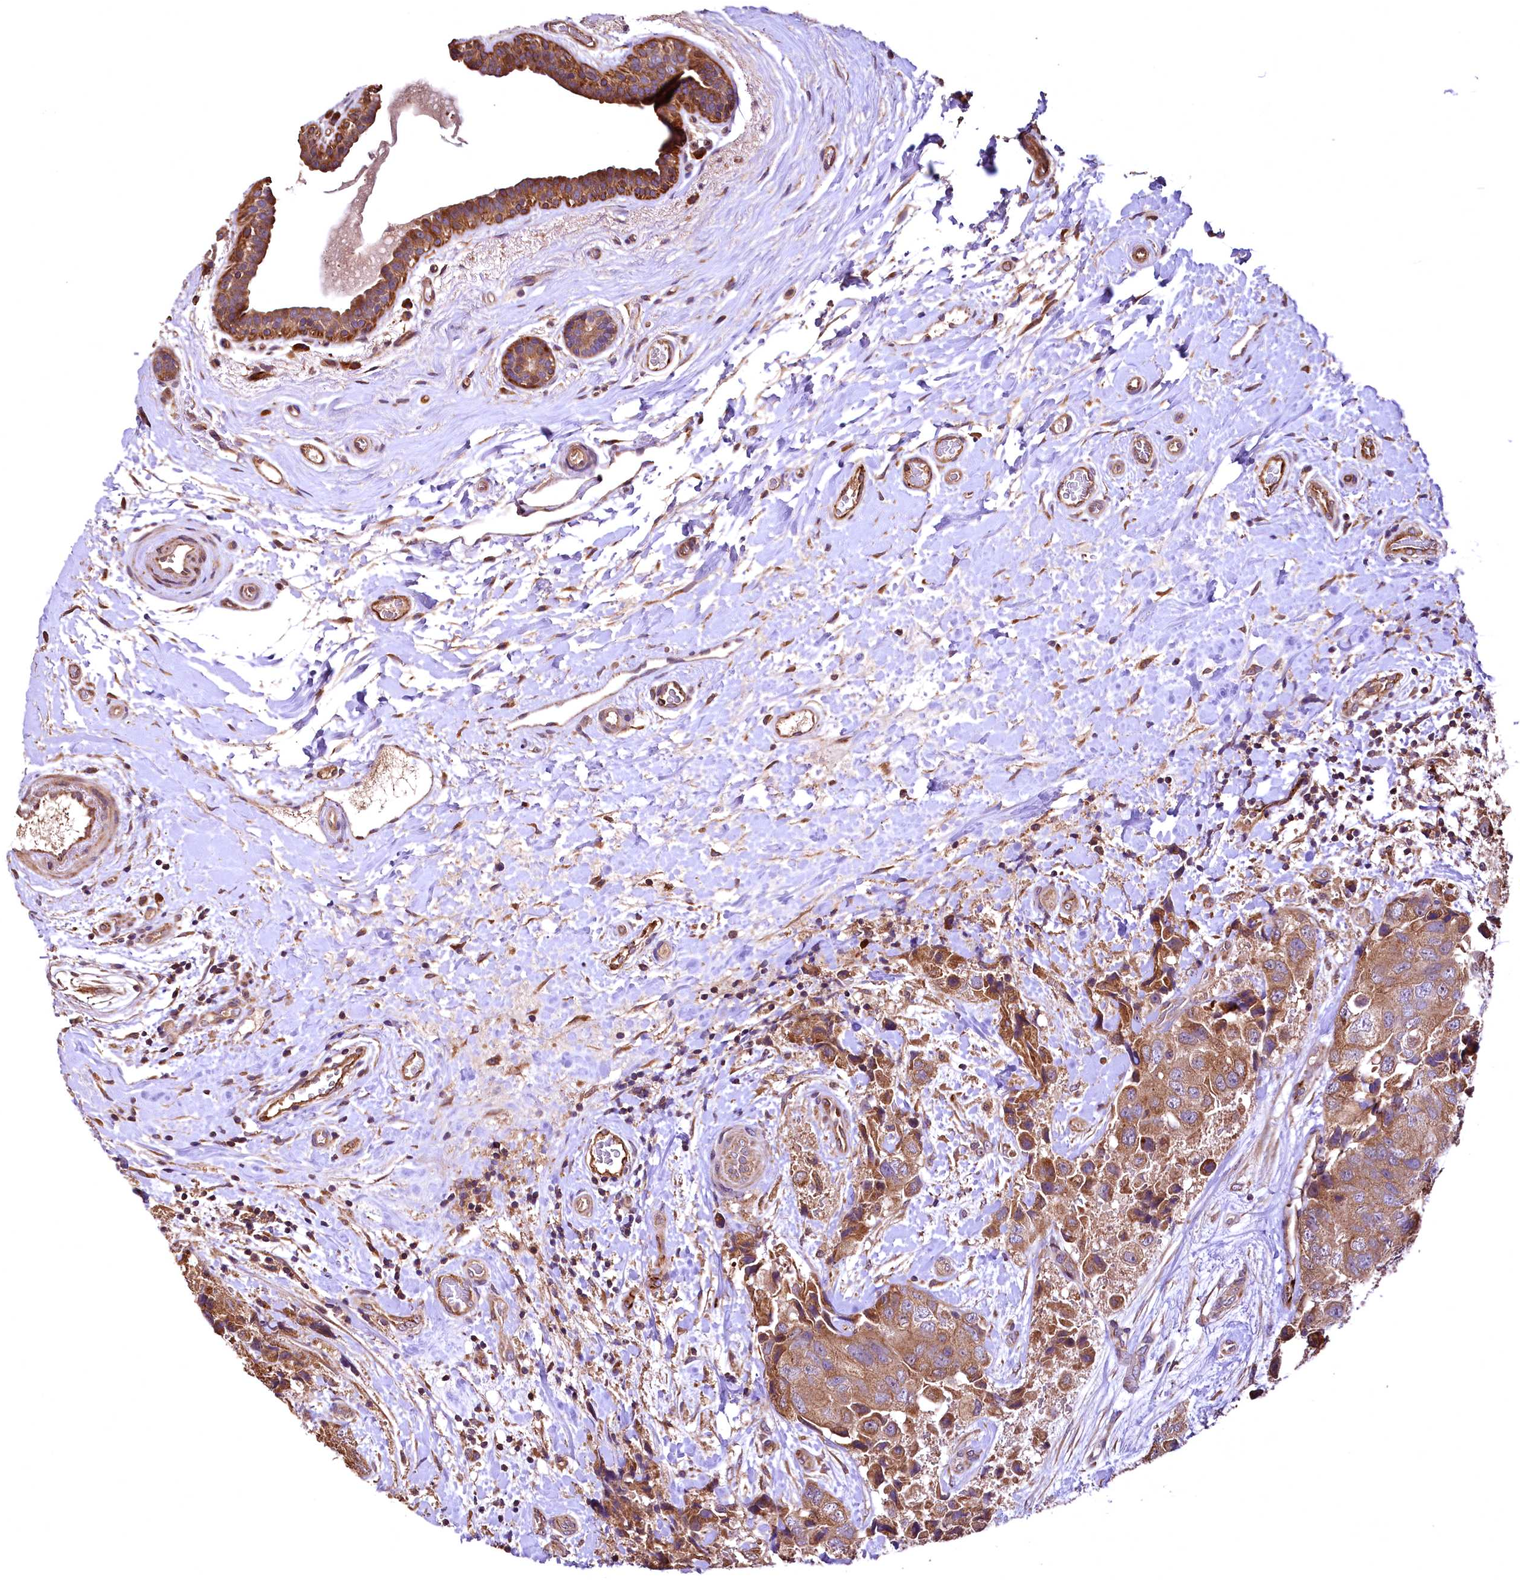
{"staining": {"intensity": "moderate", "quantity": ">75%", "location": "cytoplasmic/membranous"}, "tissue": "breast cancer", "cell_type": "Tumor cells", "image_type": "cancer", "snomed": [{"axis": "morphology", "description": "Duct carcinoma"}, {"axis": "topography", "description": "Breast"}], "caption": "Immunohistochemistry (IHC) staining of breast cancer (intraductal carcinoma), which shows medium levels of moderate cytoplasmic/membranous positivity in about >75% of tumor cells indicating moderate cytoplasmic/membranous protein staining. The staining was performed using DAB (3,3'-diaminobenzidine) (brown) for protein detection and nuclei were counterstained in hematoxylin (blue).", "gene": "RASSF1", "patient": {"sex": "female", "age": 62}}